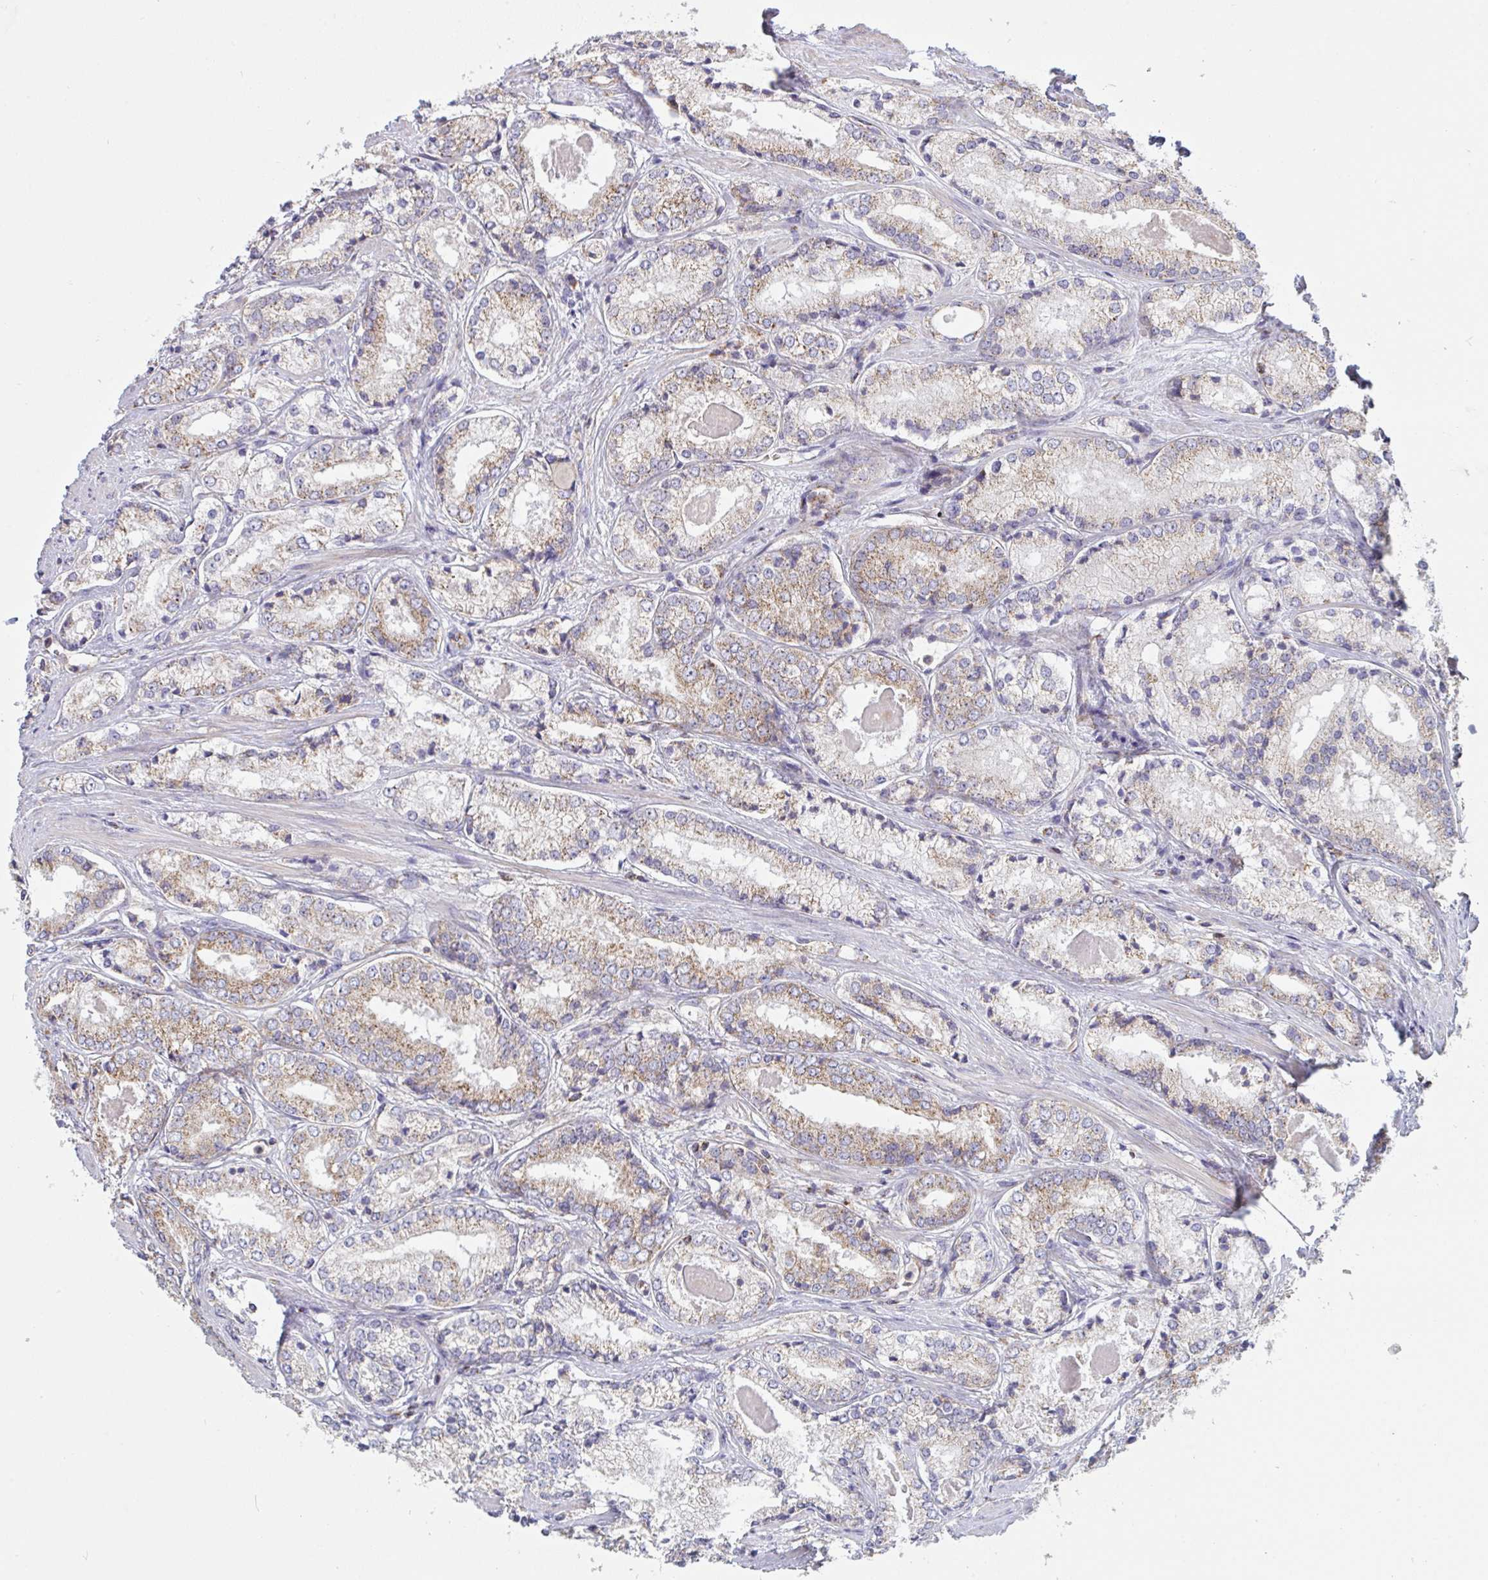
{"staining": {"intensity": "moderate", "quantity": "25%-75%", "location": "cytoplasmic/membranous"}, "tissue": "prostate cancer", "cell_type": "Tumor cells", "image_type": "cancer", "snomed": [{"axis": "morphology", "description": "Adenocarcinoma, NOS"}, {"axis": "morphology", "description": "Adenocarcinoma, Low grade"}, {"axis": "topography", "description": "Prostate"}], "caption": "Low-grade adenocarcinoma (prostate) stained for a protein (brown) demonstrates moderate cytoplasmic/membranous positive expression in about 25%-75% of tumor cells.", "gene": "MICOS10", "patient": {"sex": "male", "age": 68}}